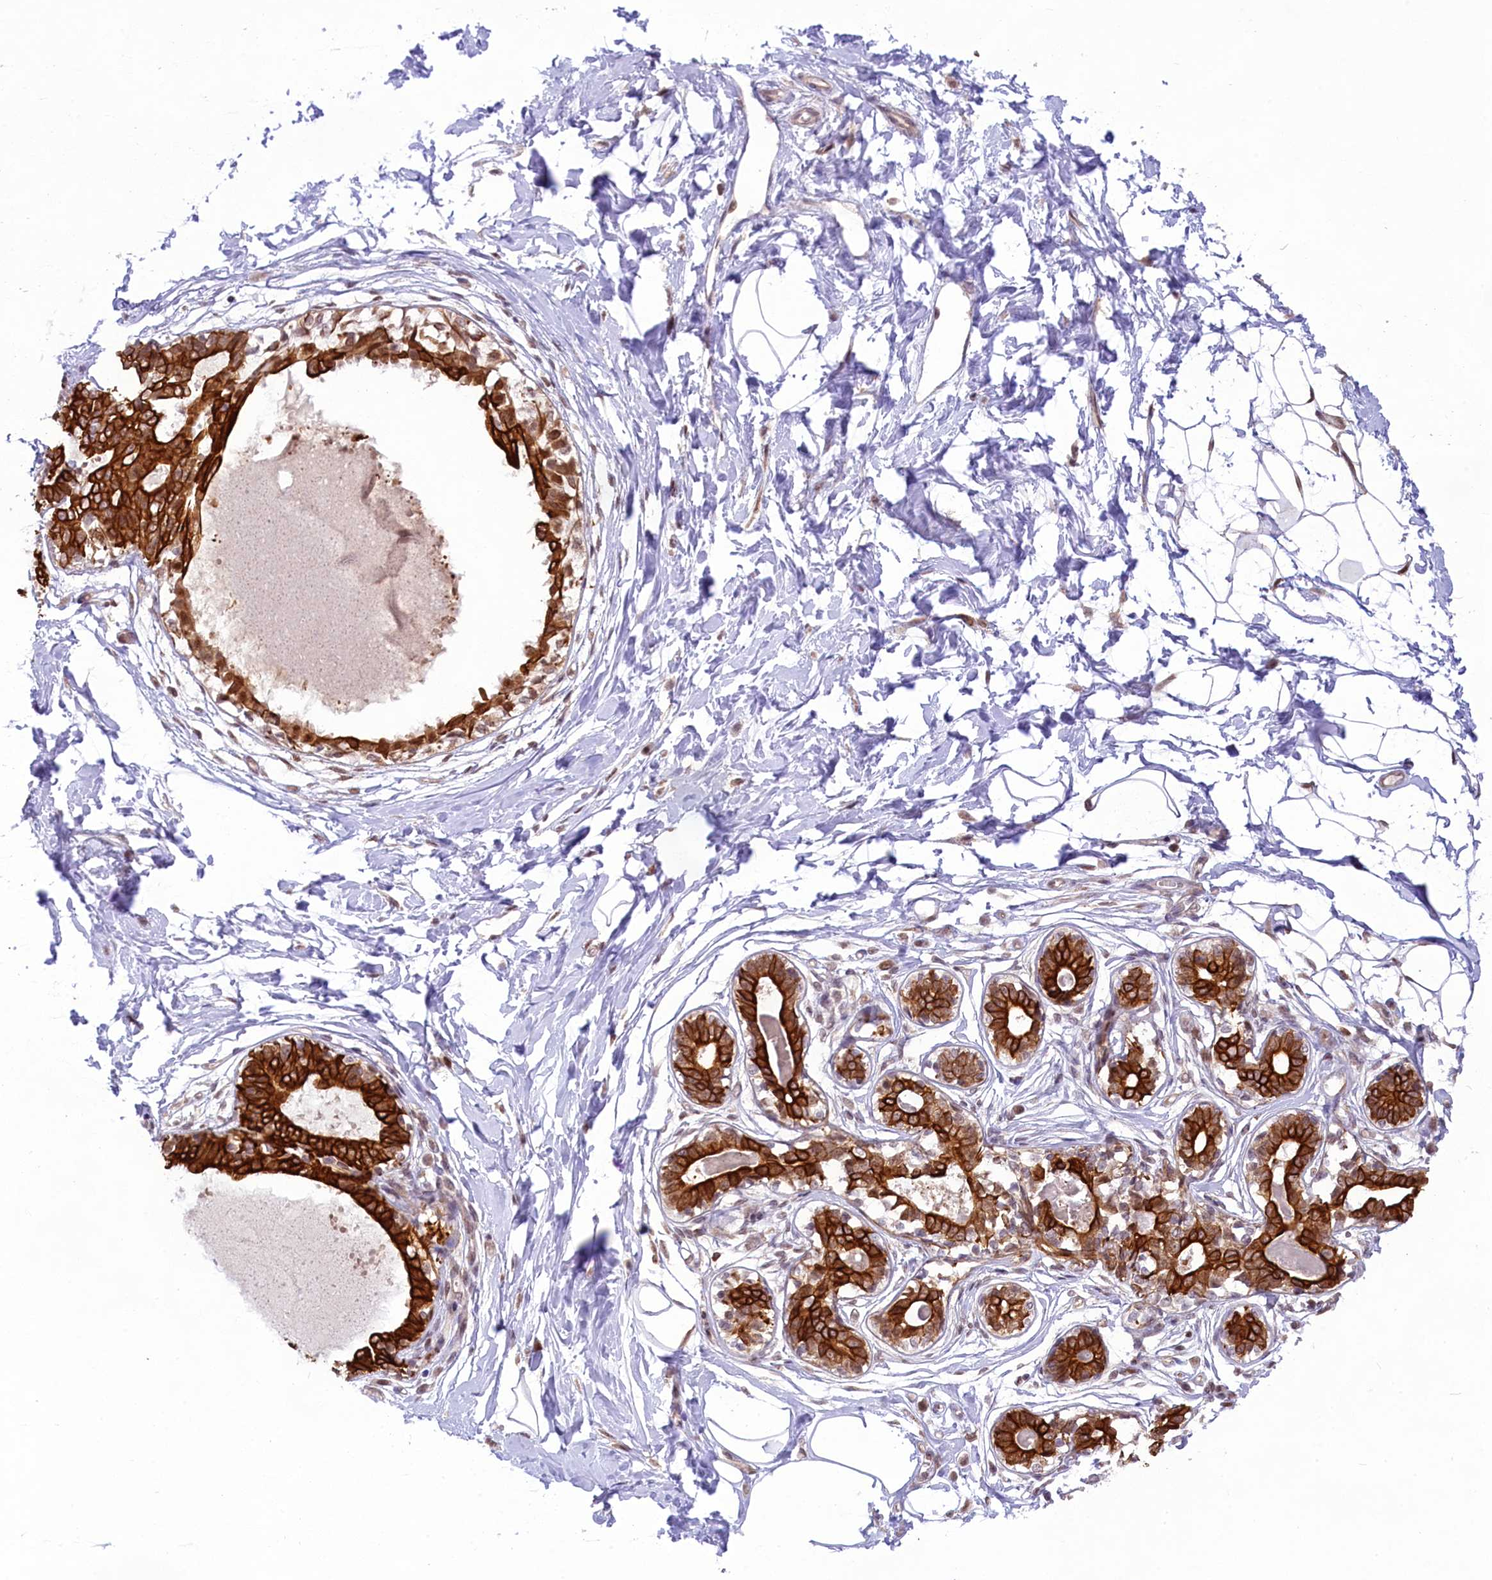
{"staining": {"intensity": "weak", "quantity": ">75%", "location": "cytoplasmic/membranous,nuclear"}, "tissue": "breast", "cell_type": "Adipocytes", "image_type": "normal", "snomed": [{"axis": "morphology", "description": "Normal tissue, NOS"}, {"axis": "topography", "description": "Breast"}], "caption": "This micrograph reveals IHC staining of unremarkable human breast, with low weak cytoplasmic/membranous,nuclear expression in about >75% of adipocytes.", "gene": "CARD8", "patient": {"sex": "female", "age": 45}}